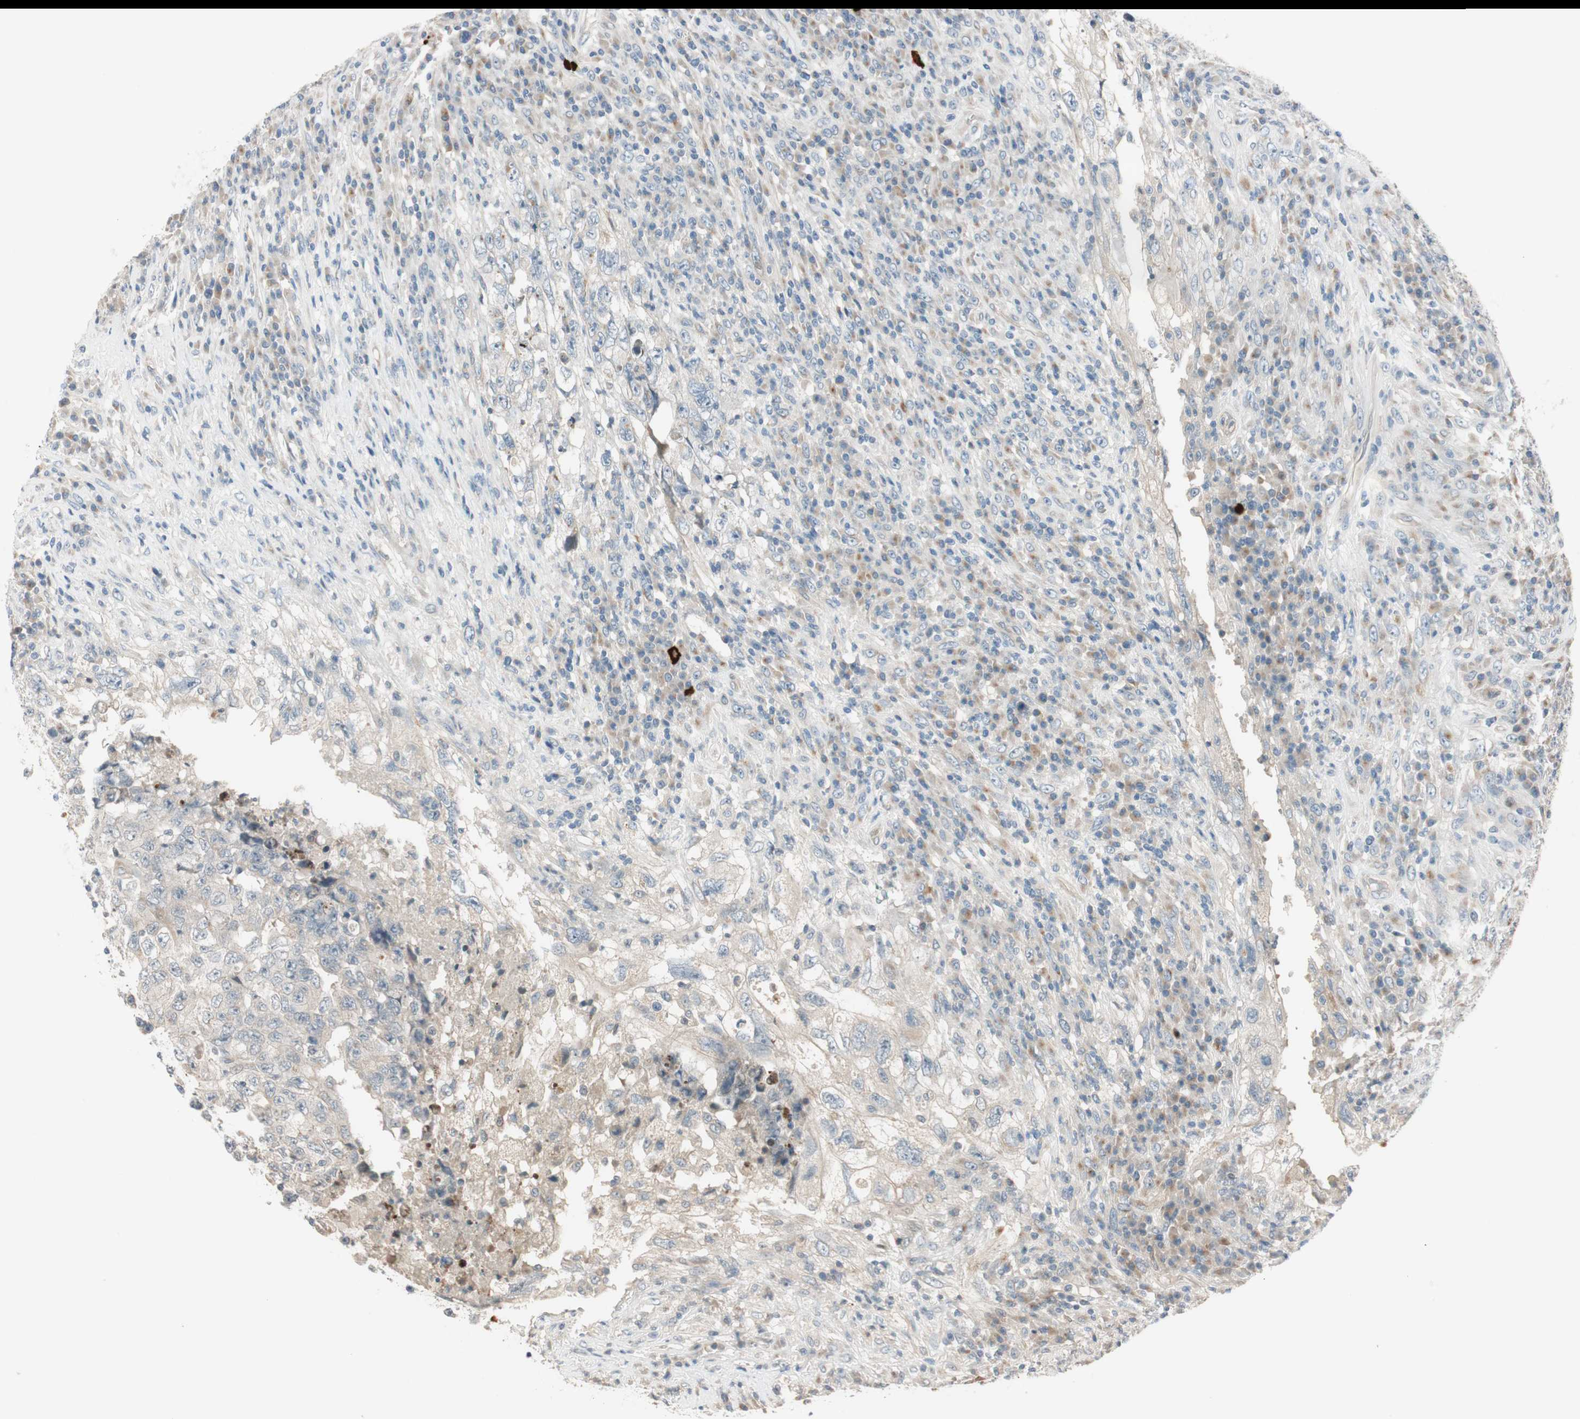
{"staining": {"intensity": "negative", "quantity": "none", "location": "none"}, "tissue": "testis cancer", "cell_type": "Tumor cells", "image_type": "cancer", "snomed": [{"axis": "morphology", "description": "Necrosis, NOS"}, {"axis": "morphology", "description": "Carcinoma, Embryonal, NOS"}, {"axis": "topography", "description": "Testis"}], "caption": "An IHC image of embryonal carcinoma (testis) is shown. There is no staining in tumor cells of embryonal carcinoma (testis). The staining was performed using DAB to visualize the protein expression in brown, while the nuclei were stained in blue with hematoxylin (Magnification: 20x).", "gene": "CGRRF1", "patient": {"sex": "male", "age": 19}}